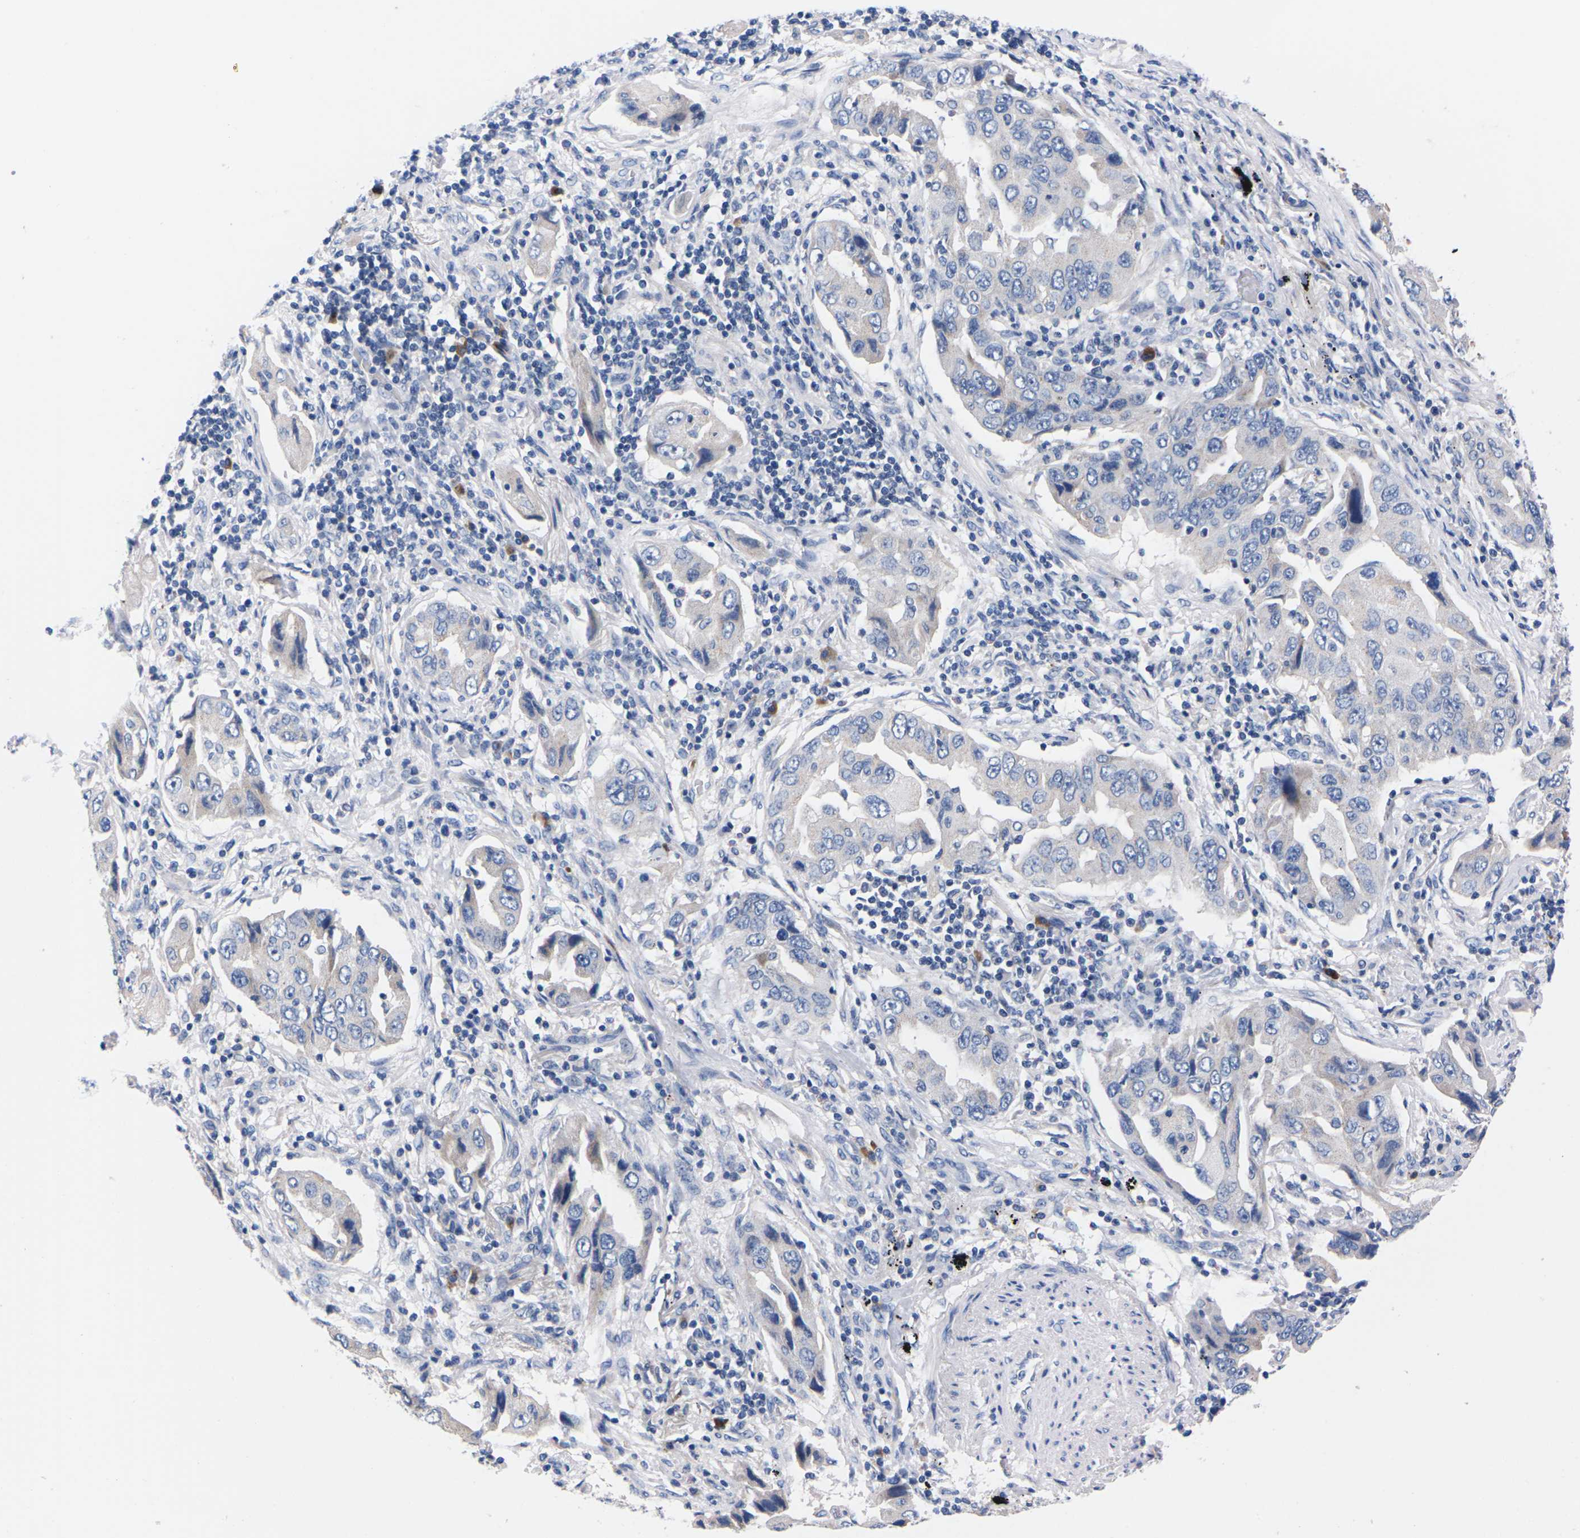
{"staining": {"intensity": "negative", "quantity": "none", "location": "none"}, "tissue": "lung cancer", "cell_type": "Tumor cells", "image_type": "cancer", "snomed": [{"axis": "morphology", "description": "Adenocarcinoma, NOS"}, {"axis": "topography", "description": "Lung"}], "caption": "Lung cancer stained for a protein using immunohistochemistry demonstrates no positivity tumor cells.", "gene": "FAM210A", "patient": {"sex": "female", "age": 65}}